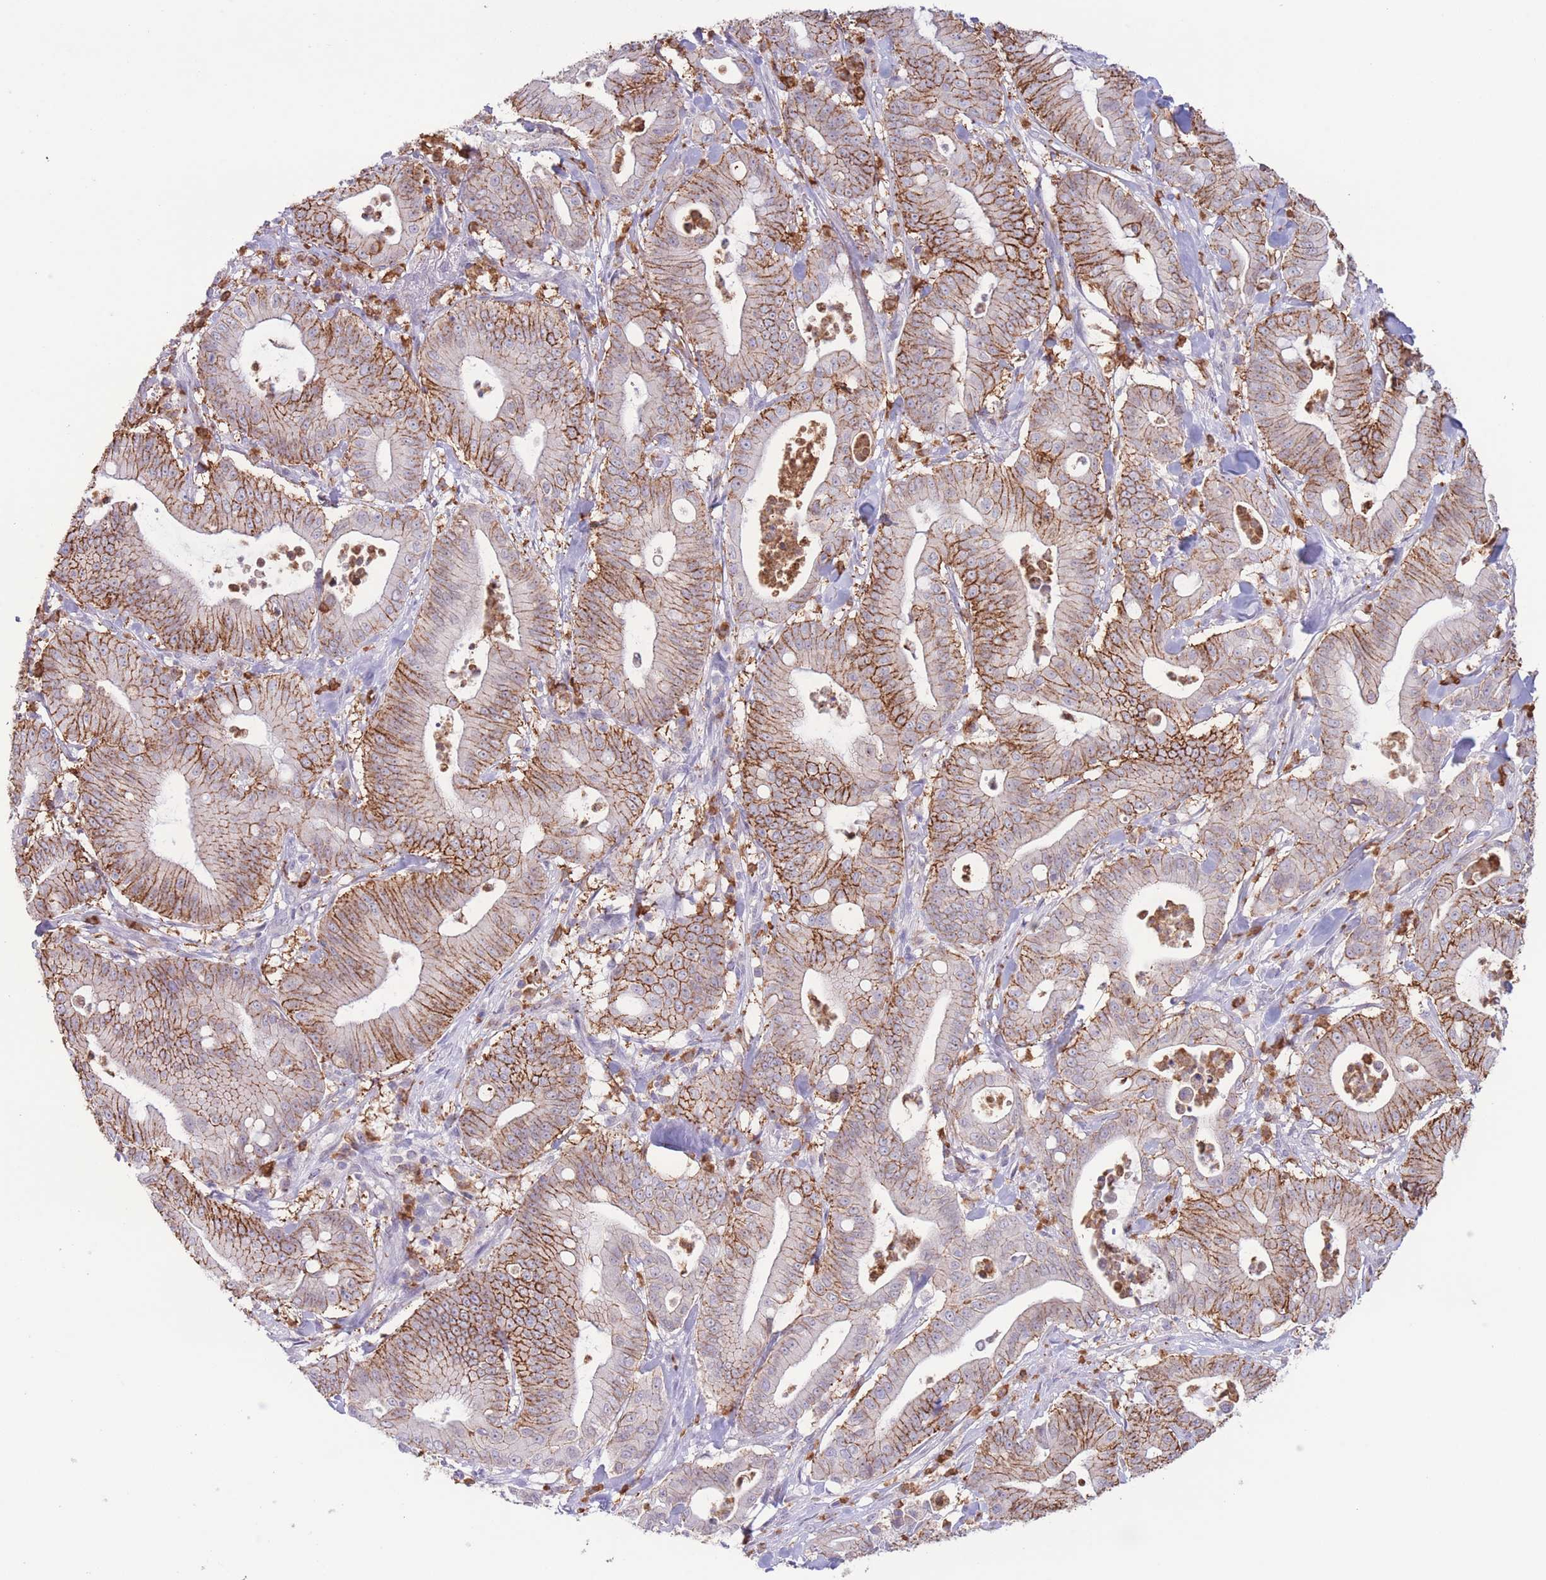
{"staining": {"intensity": "moderate", "quantity": ">75%", "location": "cytoplasmic/membranous"}, "tissue": "pancreatic cancer", "cell_type": "Tumor cells", "image_type": "cancer", "snomed": [{"axis": "morphology", "description": "Adenocarcinoma, NOS"}, {"axis": "topography", "description": "Pancreas"}], "caption": "The histopathology image exhibits staining of pancreatic adenocarcinoma, revealing moderate cytoplasmic/membranous protein staining (brown color) within tumor cells.", "gene": "LCLAT1", "patient": {"sex": "male", "age": 71}}